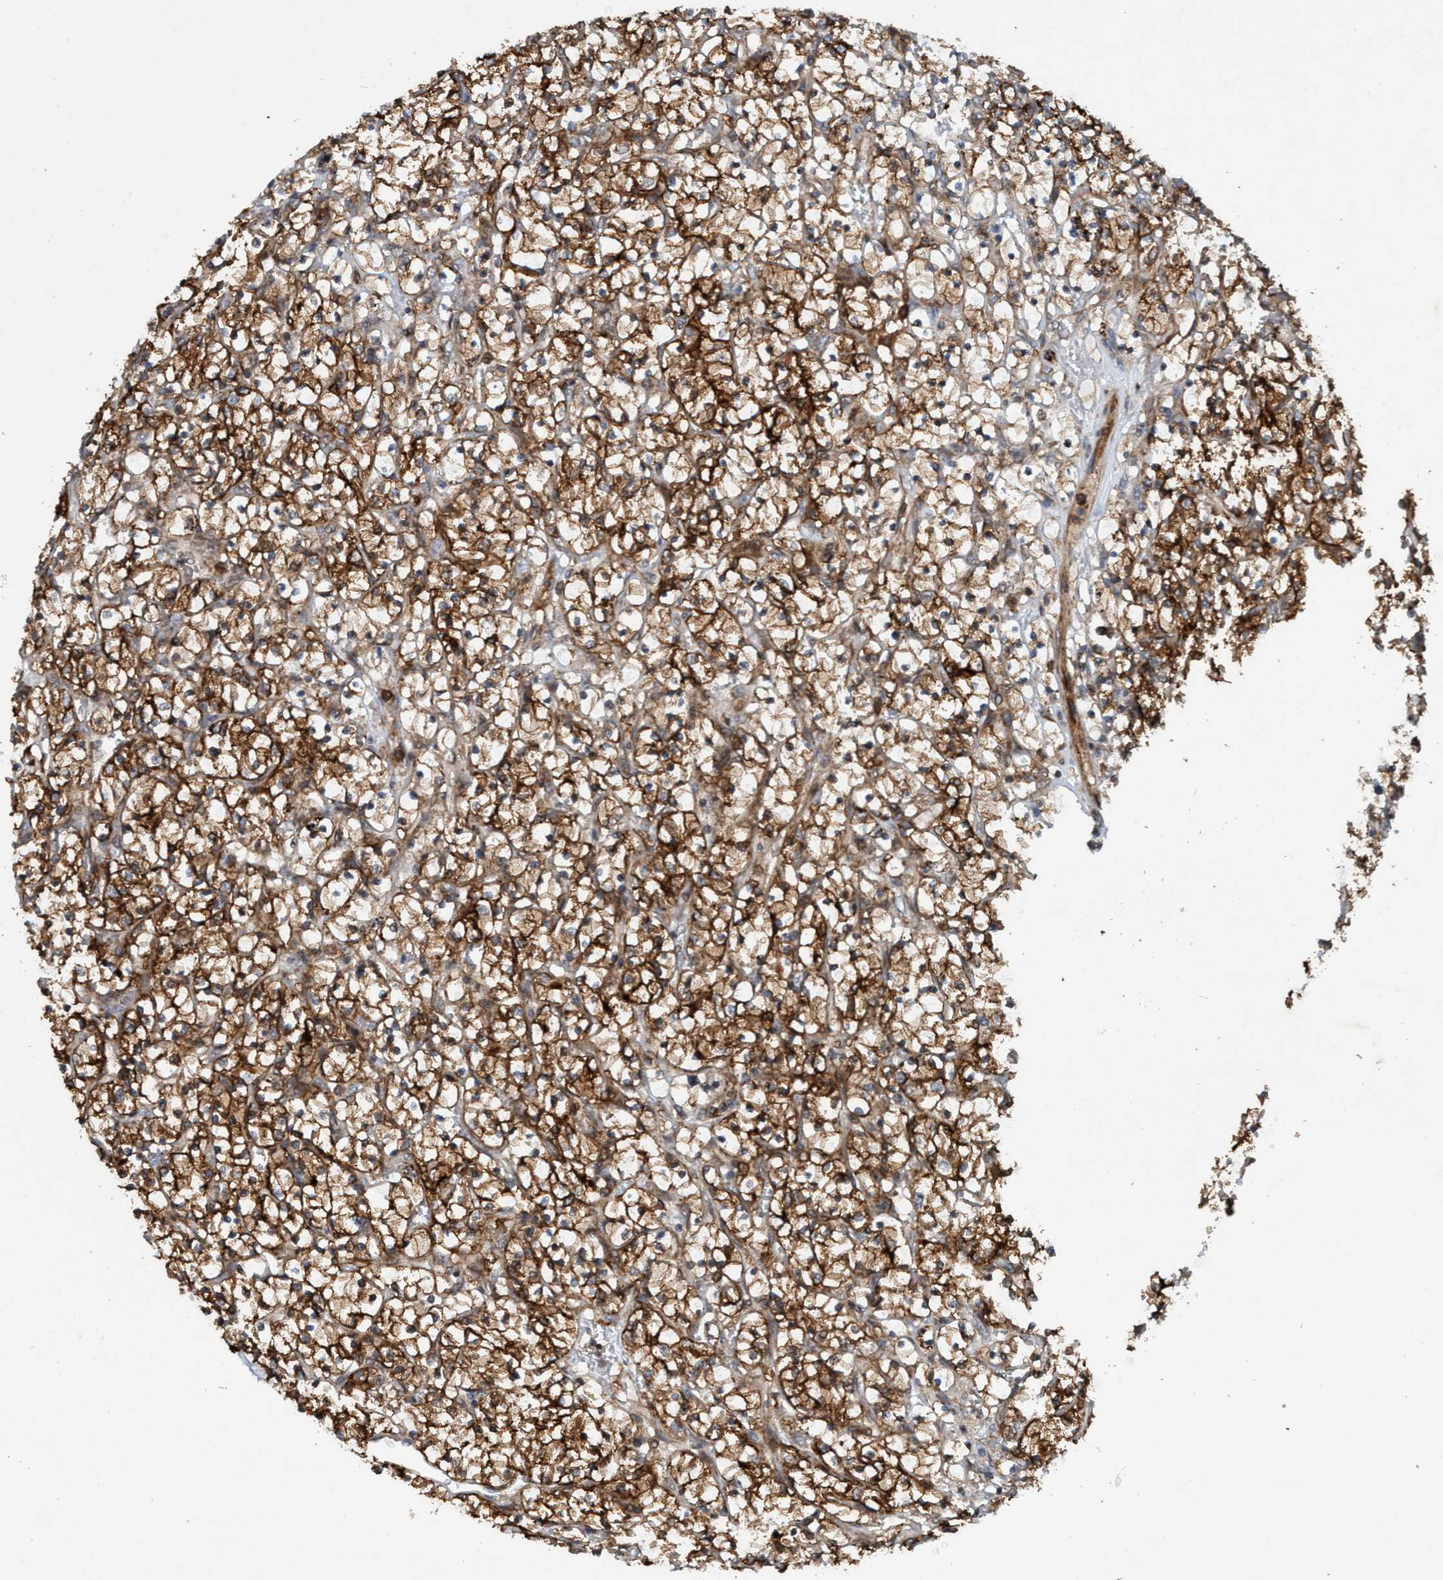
{"staining": {"intensity": "moderate", "quantity": ">75%", "location": "cytoplasmic/membranous"}, "tissue": "renal cancer", "cell_type": "Tumor cells", "image_type": "cancer", "snomed": [{"axis": "morphology", "description": "Adenocarcinoma, NOS"}, {"axis": "topography", "description": "Kidney"}], "caption": "Protein expression by immunohistochemistry (IHC) displays moderate cytoplasmic/membranous positivity in approximately >75% of tumor cells in renal cancer. (DAB (3,3'-diaminobenzidine) = brown stain, brightfield microscopy at high magnification).", "gene": "SLC16A3", "patient": {"sex": "female", "age": 69}}